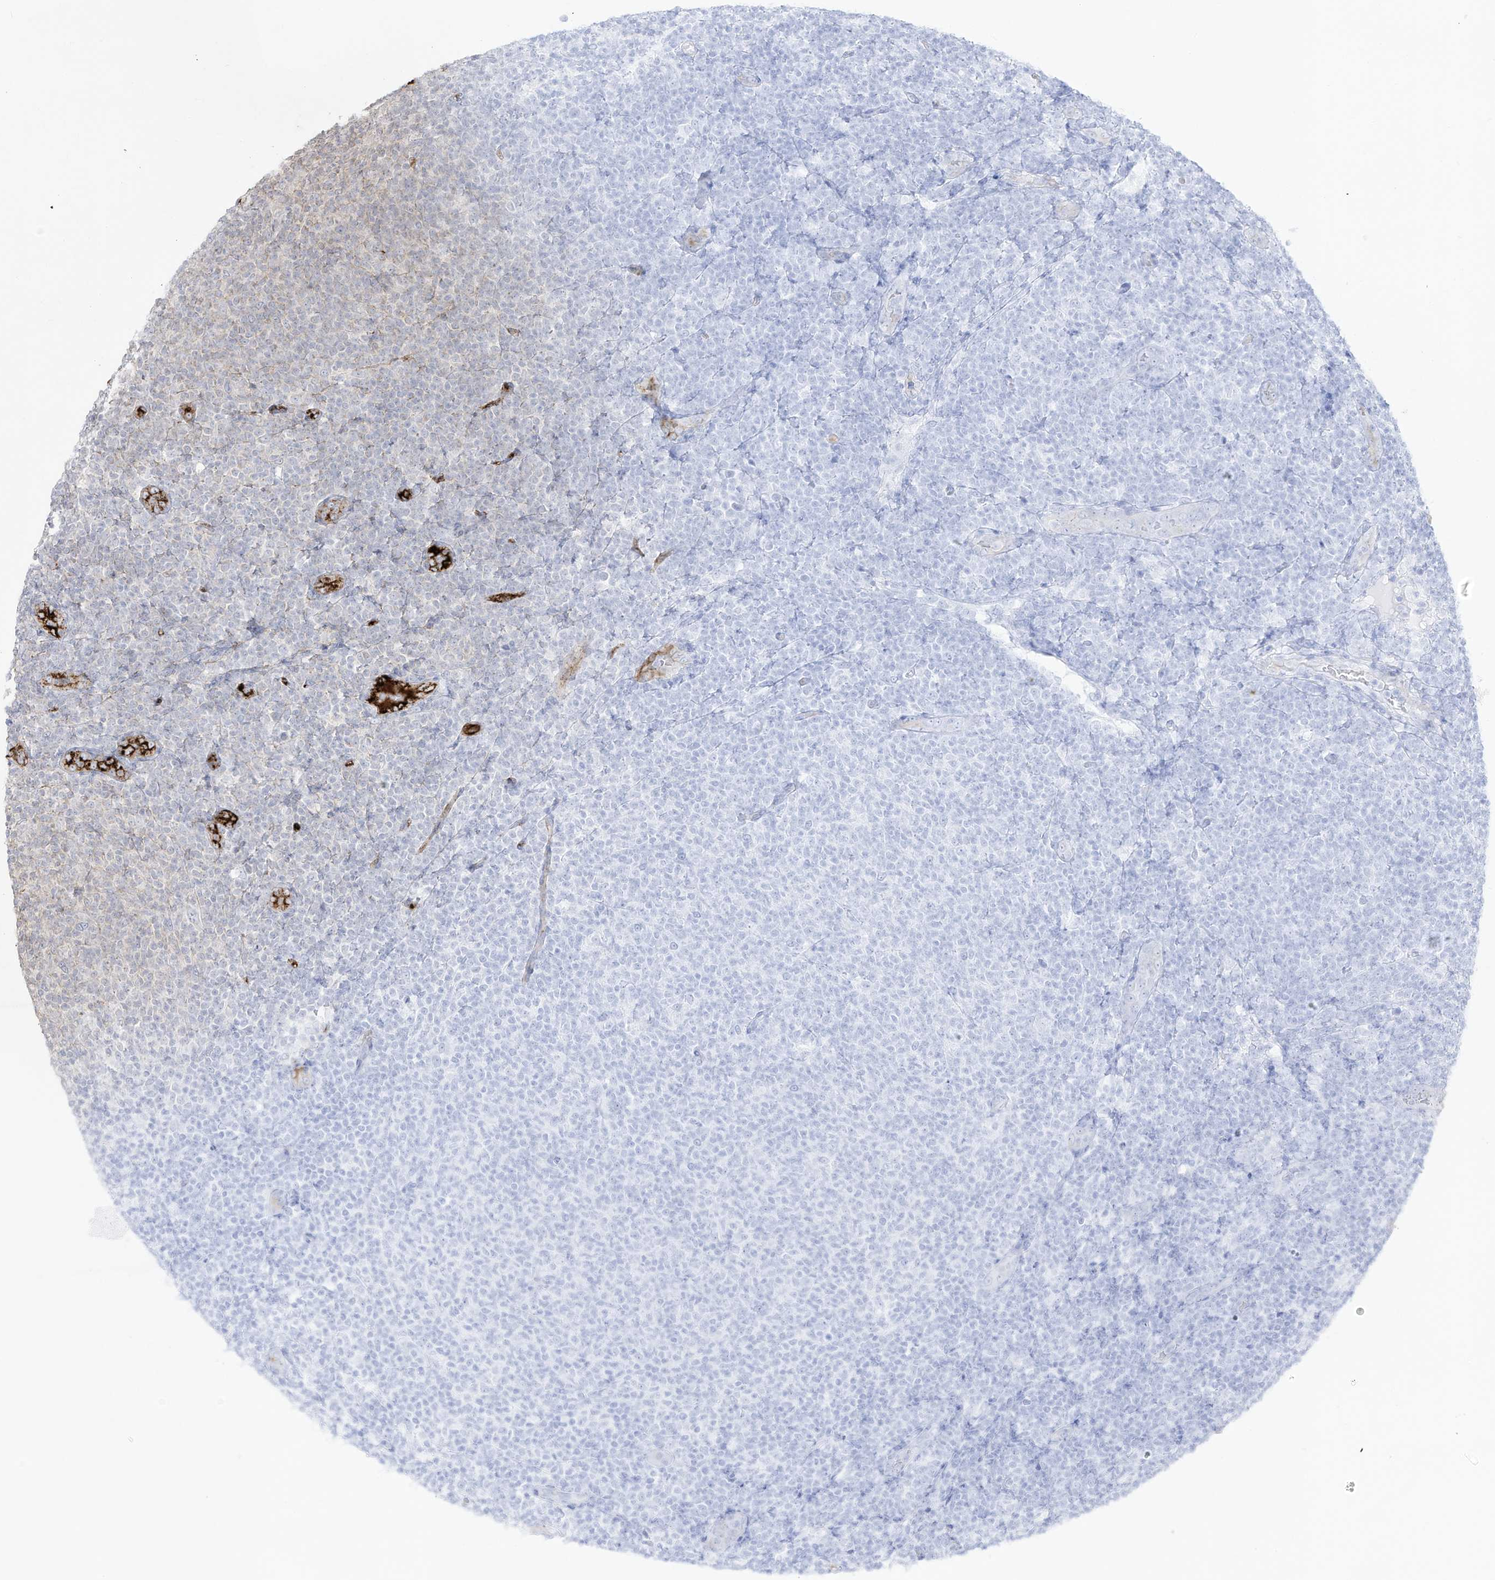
{"staining": {"intensity": "negative", "quantity": "none", "location": "none"}, "tissue": "lymphoma", "cell_type": "Tumor cells", "image_type": "cancer", "snomed": [{"axis": "morphology", "description": "Malignant lymphoma, non-Hodgkin's type, Low grade"}, {"axis": "topography", "description": "Lymph node"}], "caption": "An immunohistochemistry (IHC) image of low-grade malignant lymphoma, non-Hodgkin's type is shown. There is no staining in tumor cells of low-grade malignant lymphoma, non-Hodgkin's type. The staining was performed using DAB to visualize the protein expression in brown, while the nuclei were stained in blue with hematoxylin (Magnification: 20x).", "gene": "ZGRF1", "patient": {"sex": "male", "age": 66}}